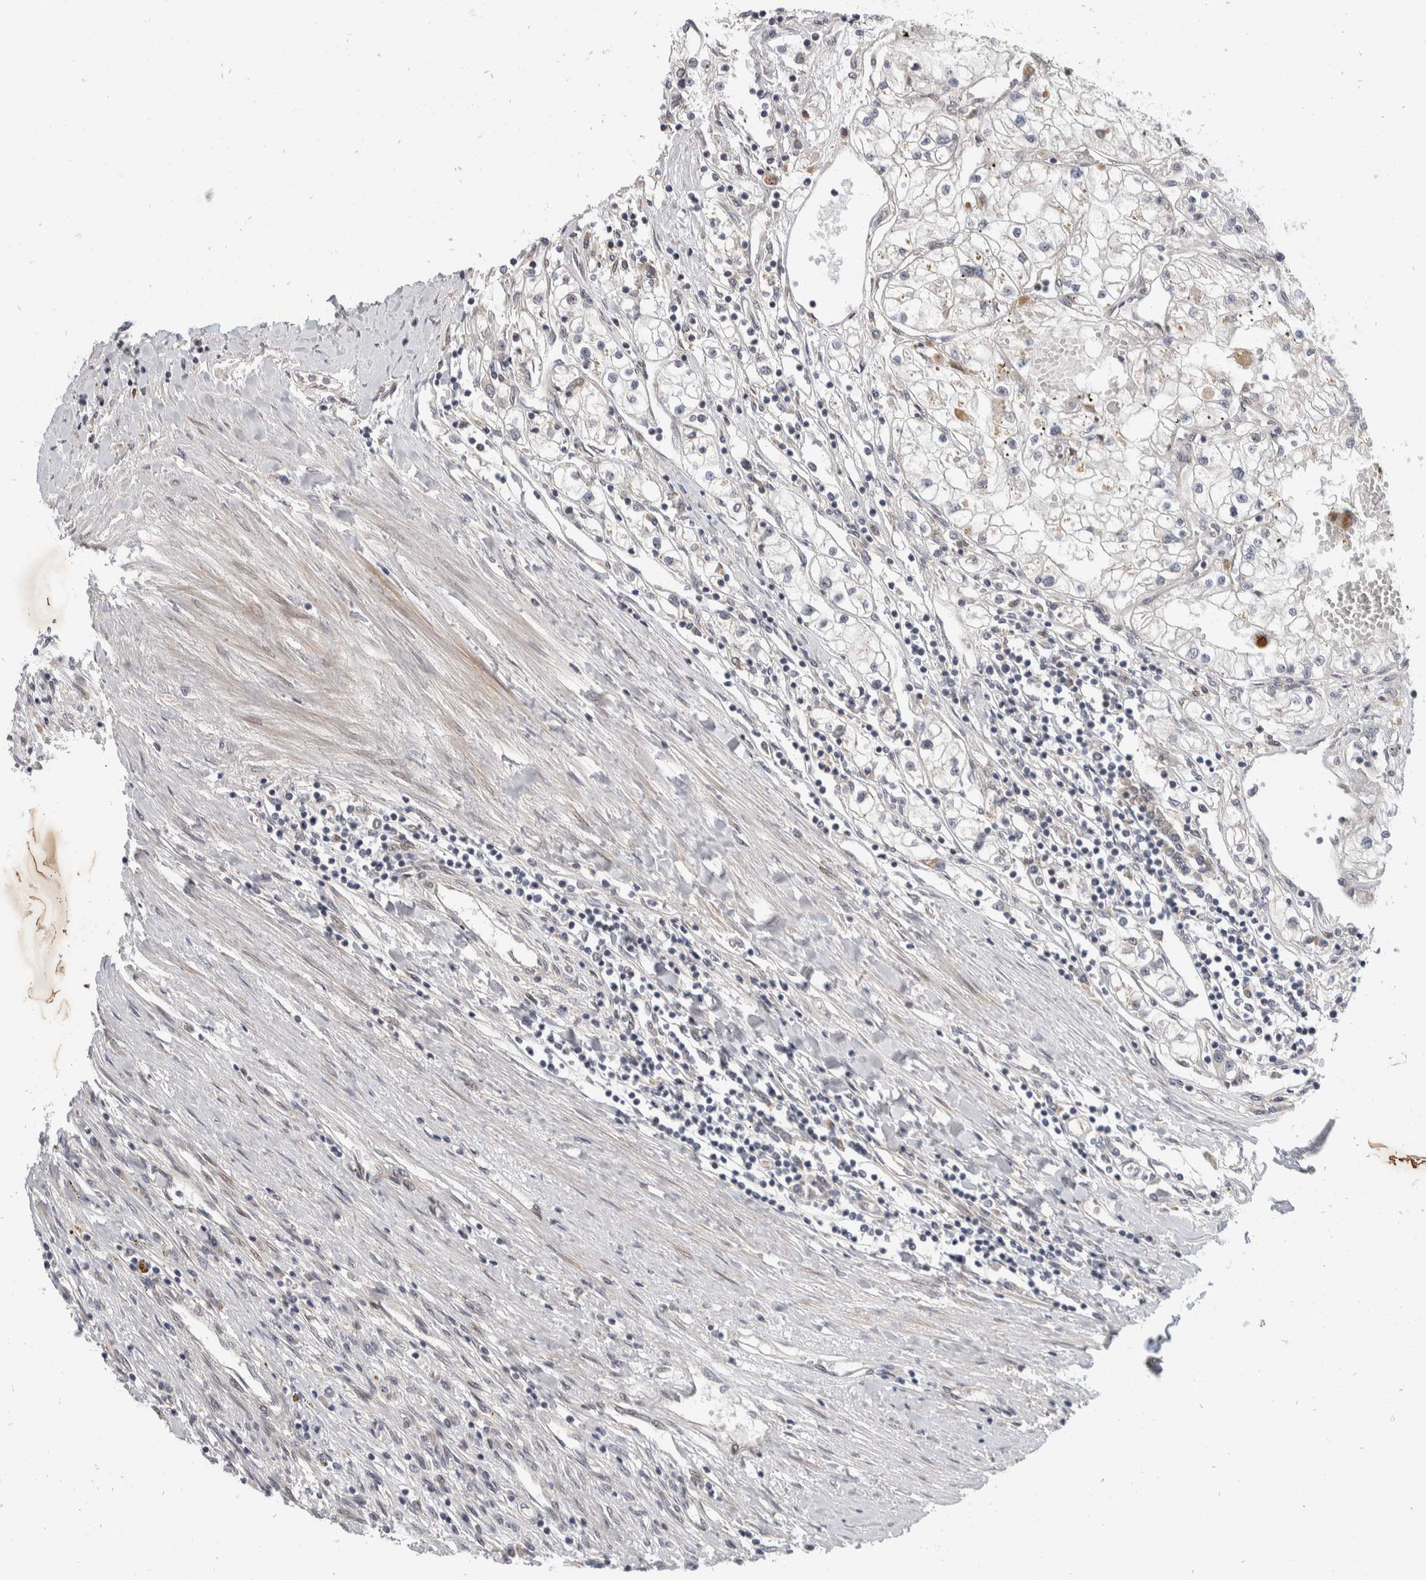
{"staining": {"intensity": "negative", "quantity": "none", "location": "none"}, "tissue": "renal cancer", "cell_type": "Tumor cells", "image_type": "cancer", "snomed": [{"axis": "morphology", "description": "Adenocarcinoma, NOS"}, {"axis": "topography", "description": "Kidney"}], "caption": "This is an IHC photomicrograph of human adenocarcinoma (renal). There is no expression in tumor cells.", "gene": "ZNF703", "patient": {"sex": "male", "age": 68}}